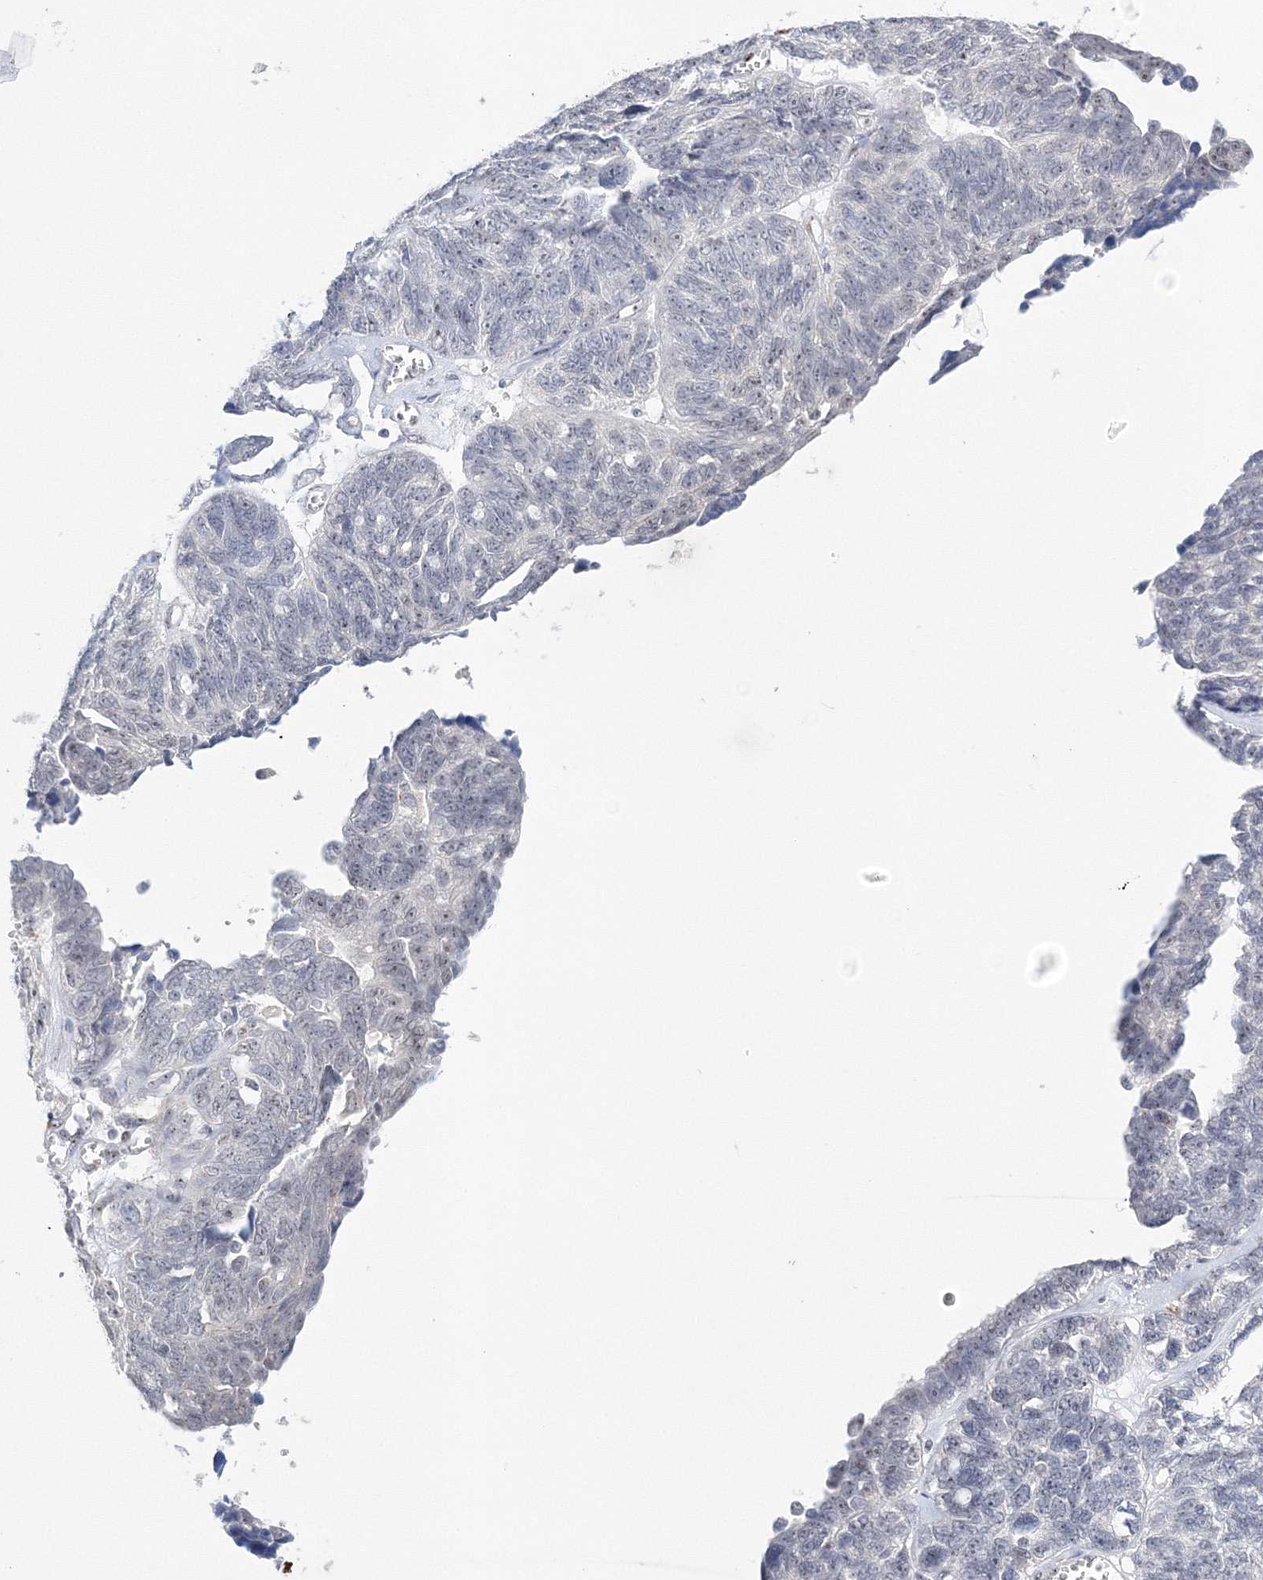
{"staining": {"intensity": "negative", "quantity": "none", "location": "none"}, "tissue": "ovarian cancer", "cell_type": "Tumor cells", "image_type": "cancer", "snomed": [{"axis": "morphology", "description": "Cystadenocarcinoma, serous, NOS"}, {"axis": "topography", "description": "Ovary"}], "caption": "An immunohistochemistry (IHC) photomicrograph of ovarian serous cystadenocarcinoma is shown. There is no staining in tumor cells of ovarian serous cystadenocarcinoma. (DAB (3,3'-diaminobenzidine) immunohistochemistry (IHC) visualized using brightfield microscopy, high magnification).", "gene": "SIRT7", "patient": {"sex": "female", "age": 79}}